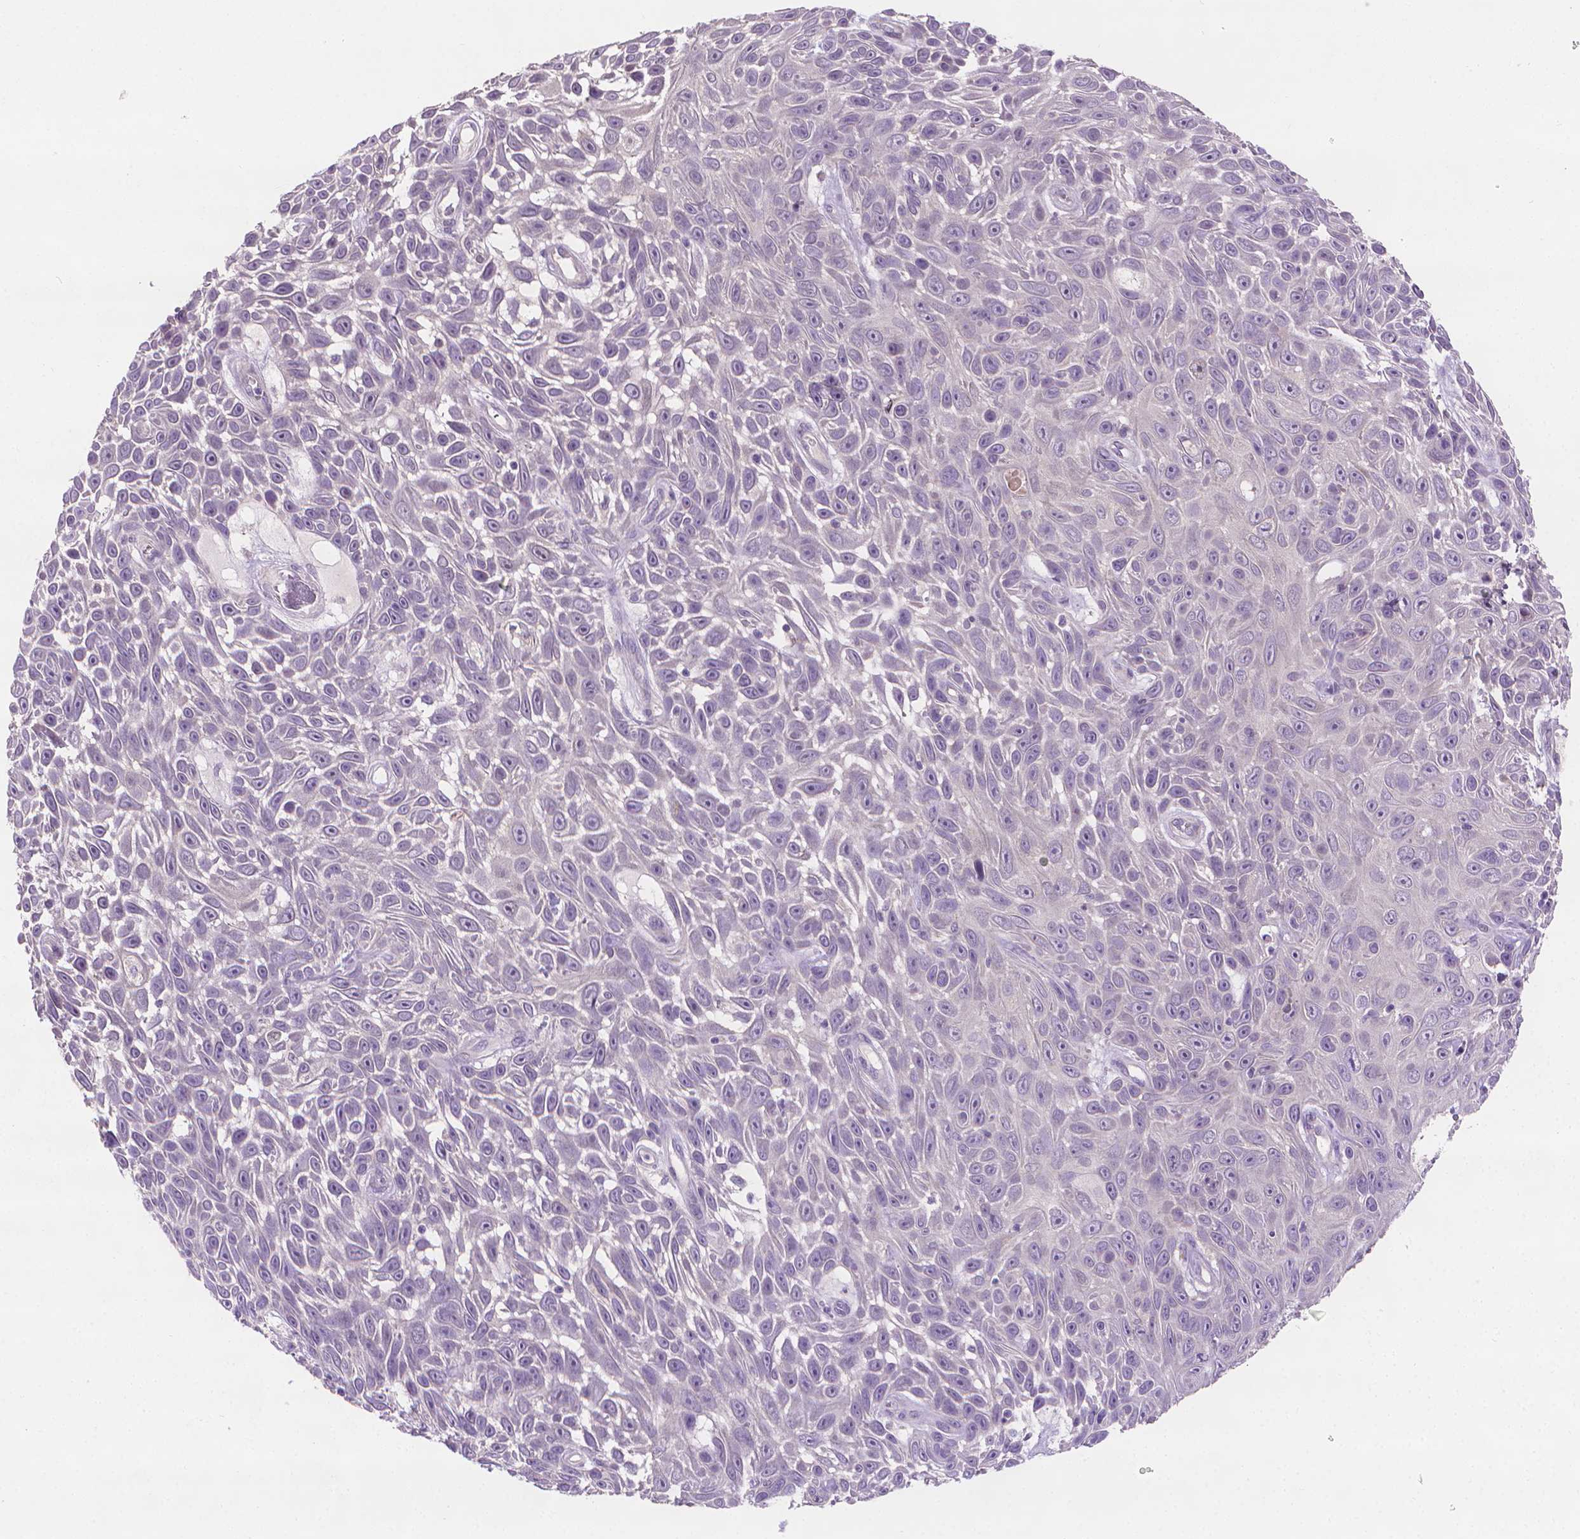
{"staining": {"intensity": "negative", "quantity": "none", "location": "none"}, "tissue": "skin cancer", "cell_type": "Tumor cells", "image_type": "cancer", "snomed": [{"axis": "morphology", "description": "Squamous cell carcinoma, NOS"}, {"axis": "topography", "description": "Skin"}], "caption": "IHC of squamous cell carcinoma (skin) displays no expression in tumor cells. (DAB (3,3'-diaminobenzidine) immunohistochemistry (IHC) visualized using brightfield microscopy, high magnification).", "gene": "FASN", "patient": {"sex": "male", "age": 82}}